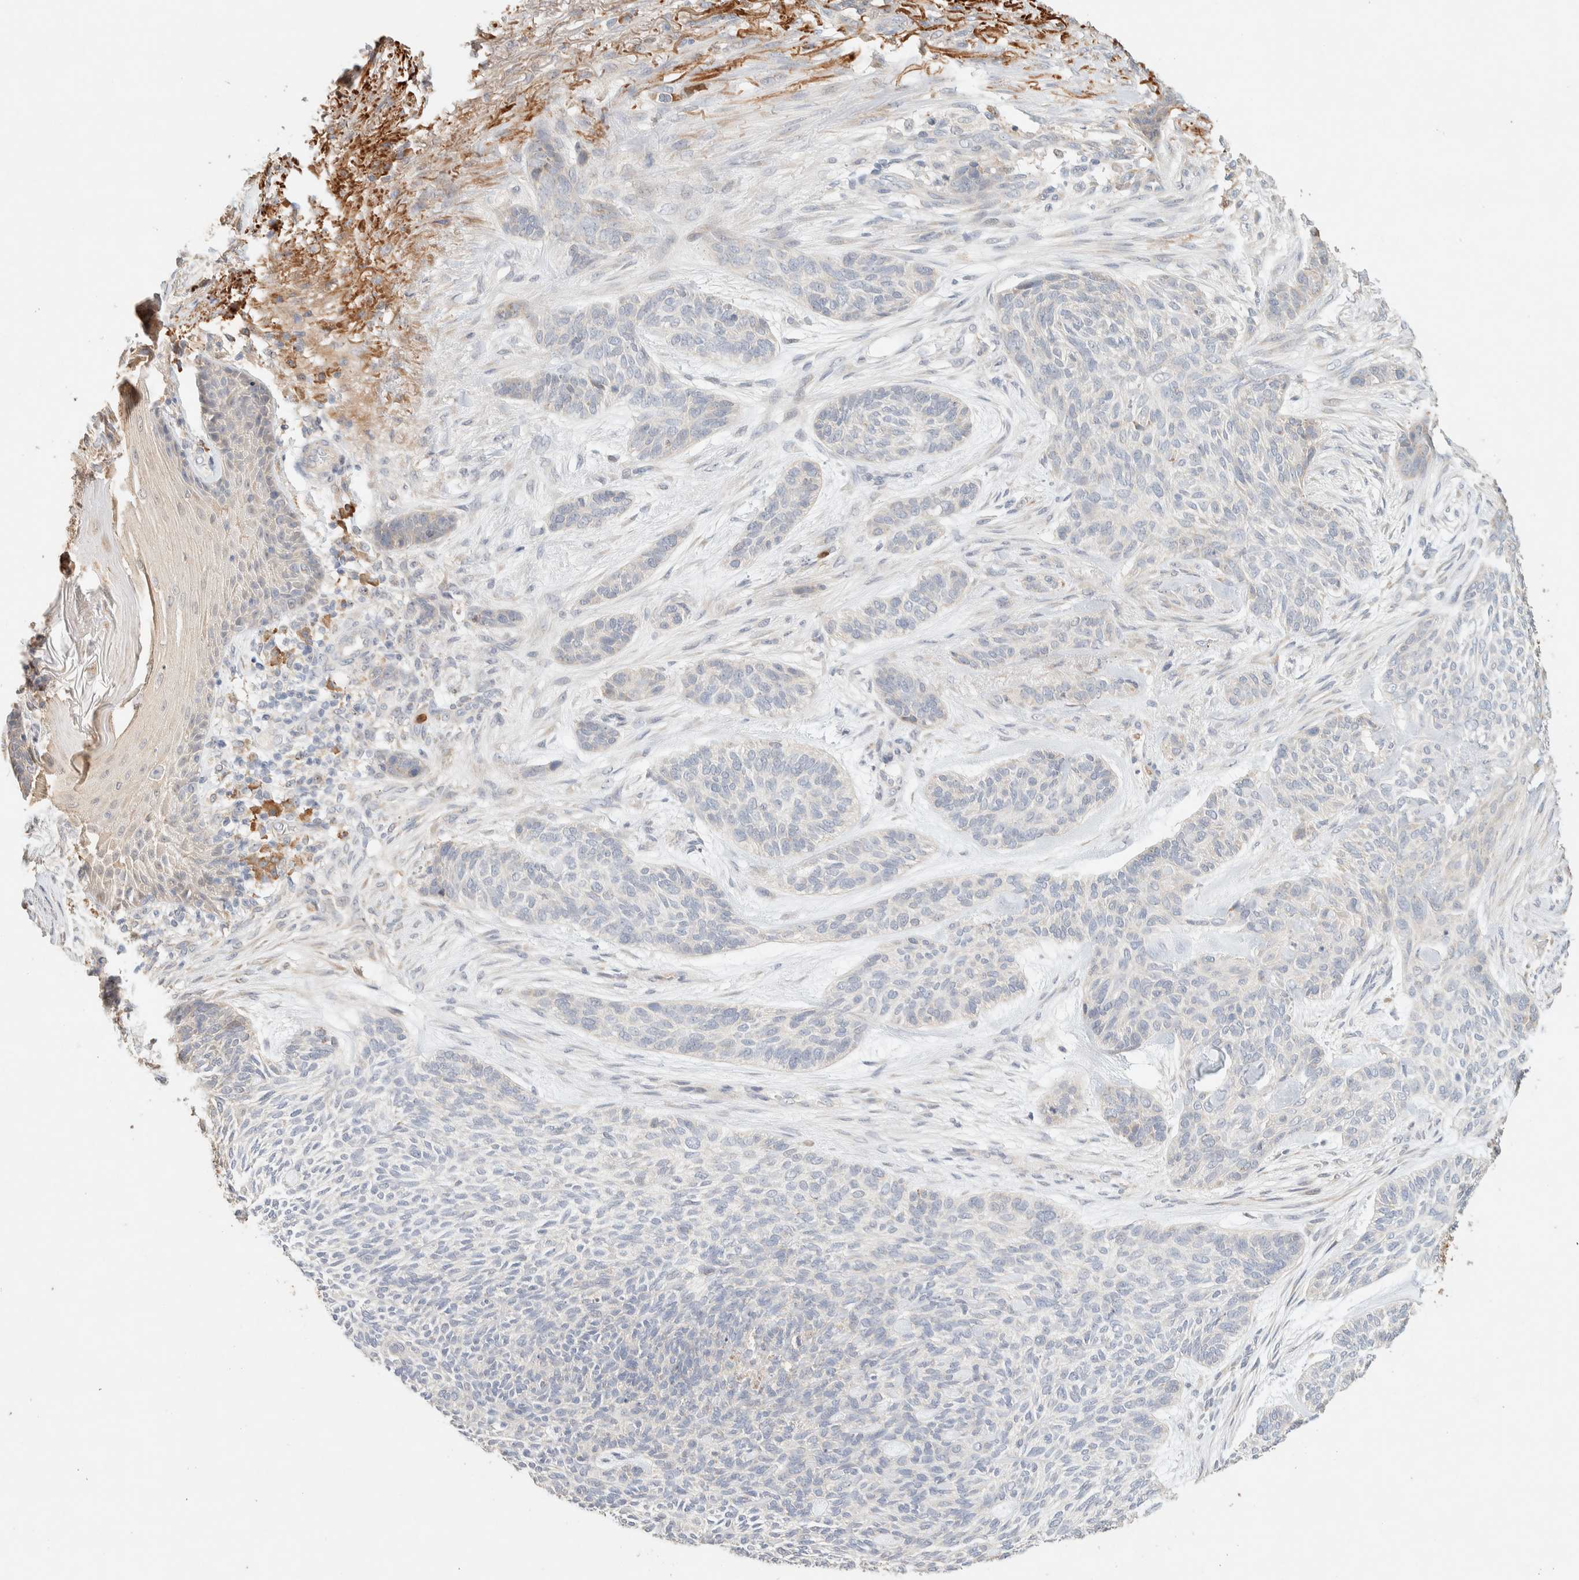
{"staining": {"intensity": "negative", "quantity": "none", "location": "none"}, "tissue": "skin cancer", "cell_type": "Tumor cells", "image_type": "cancer", "snomed": [{"axis": "morphology", "description": "Basal cell carcinoma"}, {"axis": "topography", "description": "Skin"}], "caption": "Tumor cells show no significant expression in skin basal cell carcinoma.", "gene": "TTC3", "patient": {"sex": "male", "age": 55}}